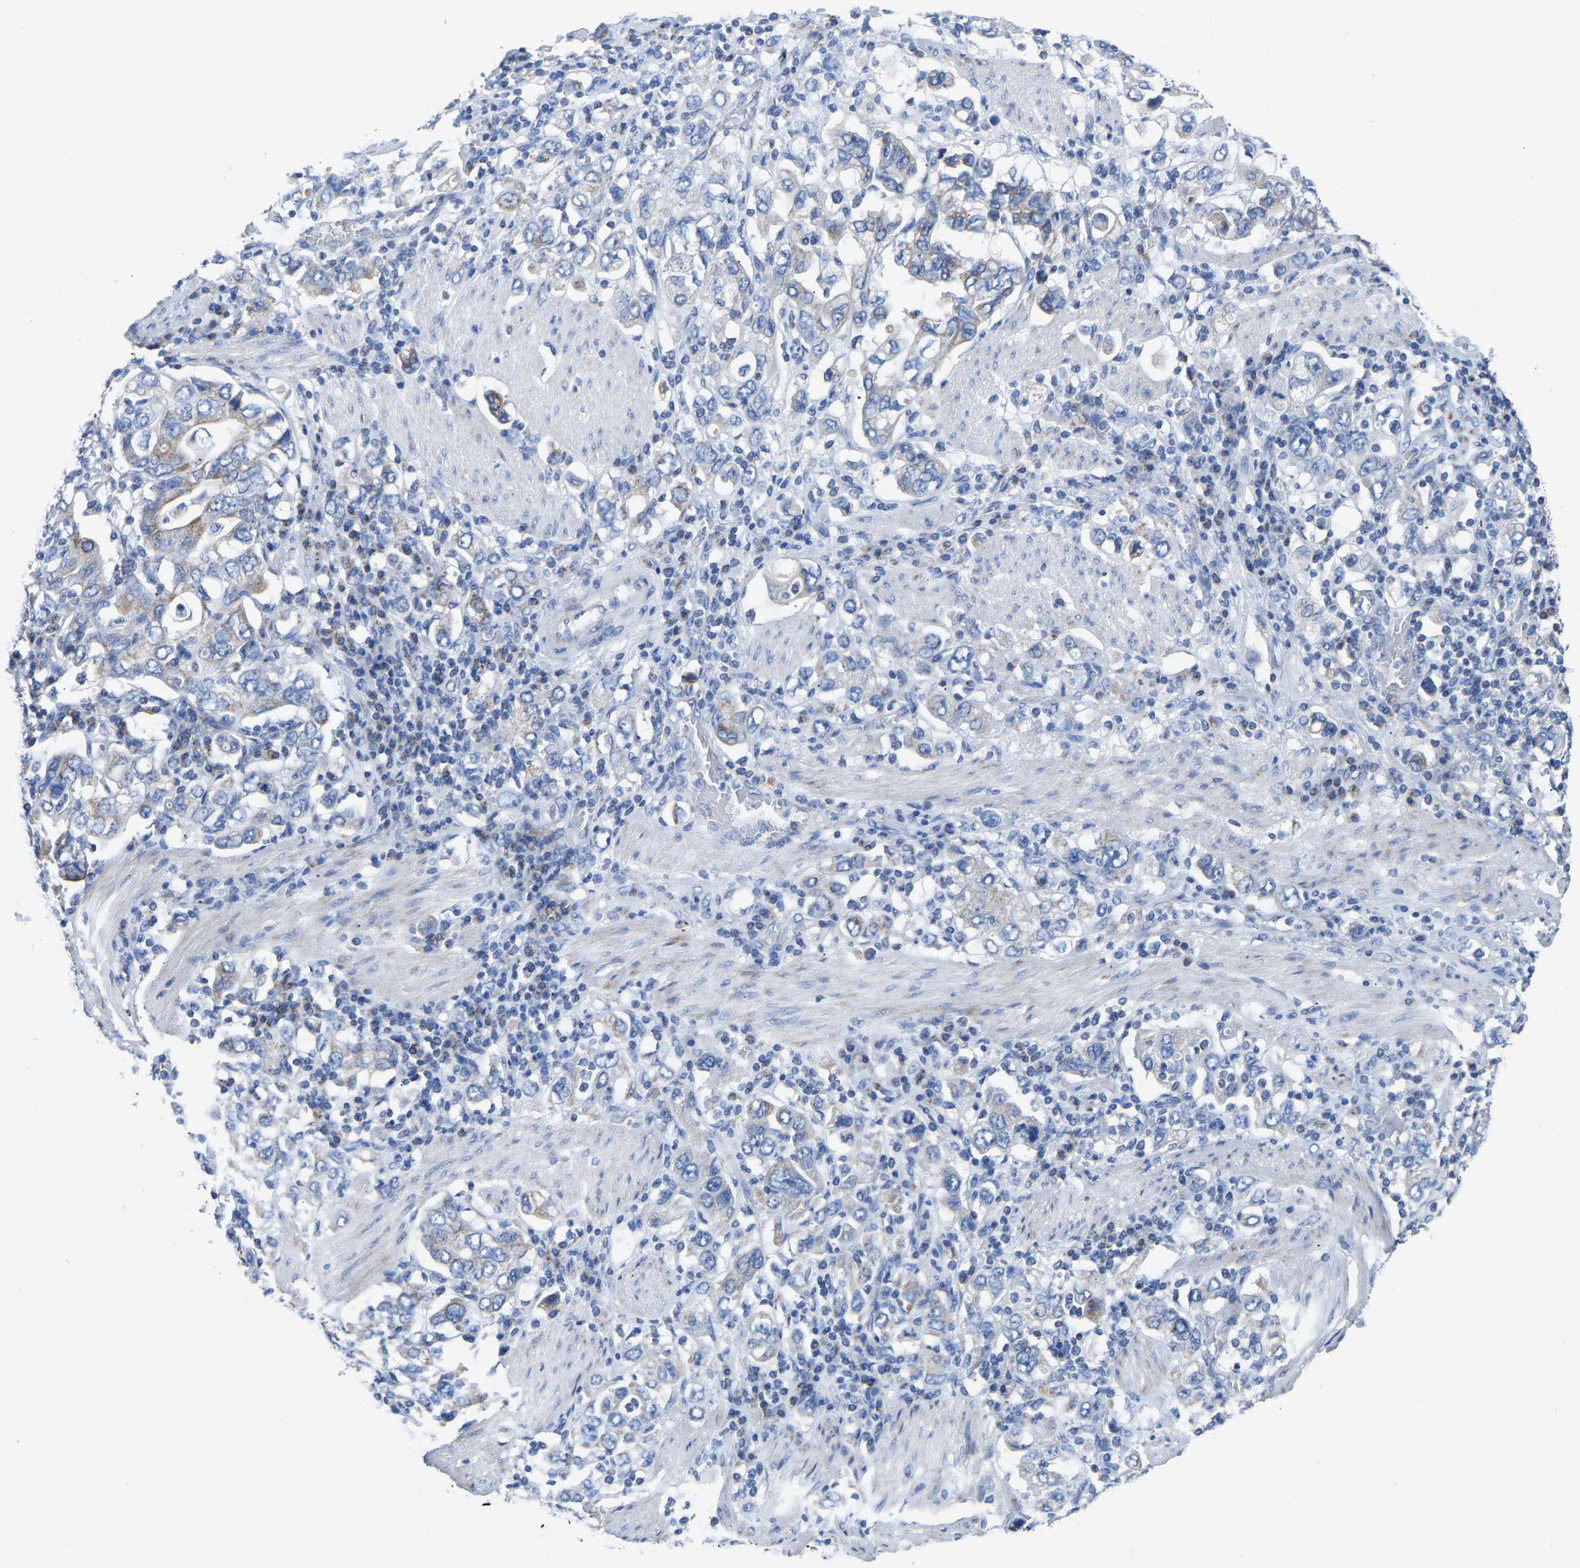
{"staining": {"intensity": "negative", "quantity": "none", "location": "none"}, "tissue": "stomach cancer", "cell_type": "Tumor cells", "image_type": "cancer", "snomed": [{"axis": "morphology", "description": "Adenocarcinoma, NOS"}, {"axis": "topography", "description": "Stomach, upper"}], "caption": "Tumor cells are negative for brown protein staining in adenocarcinoma (stomach). (Stains: DAB immunohistochemistry with hematoxylin counter stain, Microscopy: brightfield microscopy at high magnification).", "gene": "ETFA", "patient": {"sex": "male", "age": 62}}